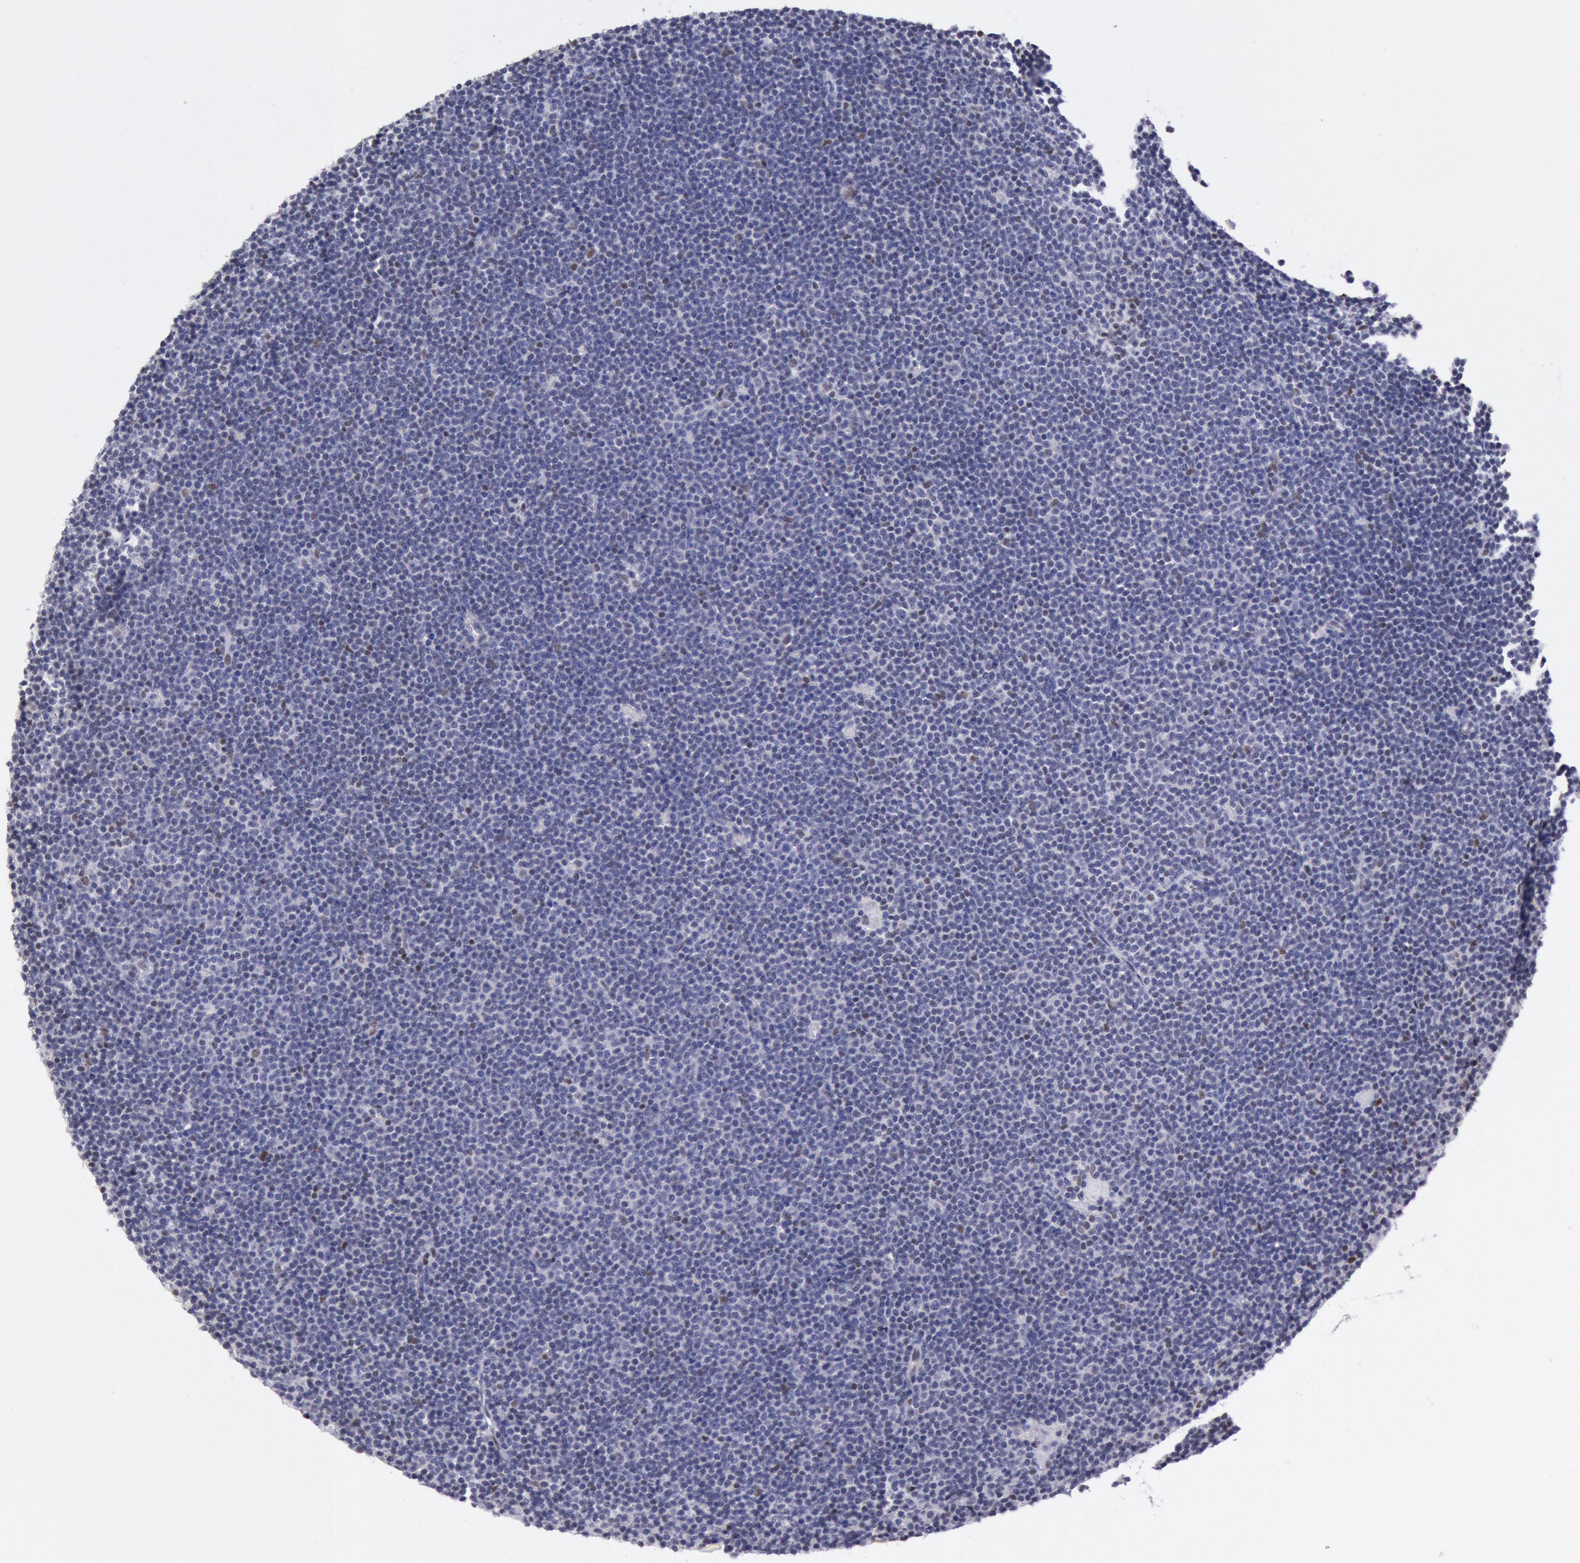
{"staining": {"intensity": "negative", "quantity": "none", "location": "none"}, "tissue": "lymphoma", "cell_type": "Tumor cells", "image_type": "cancer", "snomed": [{"axis": "morphology", "description": "Malignant lymphoma, non-Hodgkin's type, Low grade"}, {"axis": "topography", "description": "Lymph node"}], "caption": "DAB immunohistochemical staining of lymphoma exhibits no significant expression in tumor cells.", "gene": "RPS6KA5", "patient": {"sex": "female", "age": 69}}